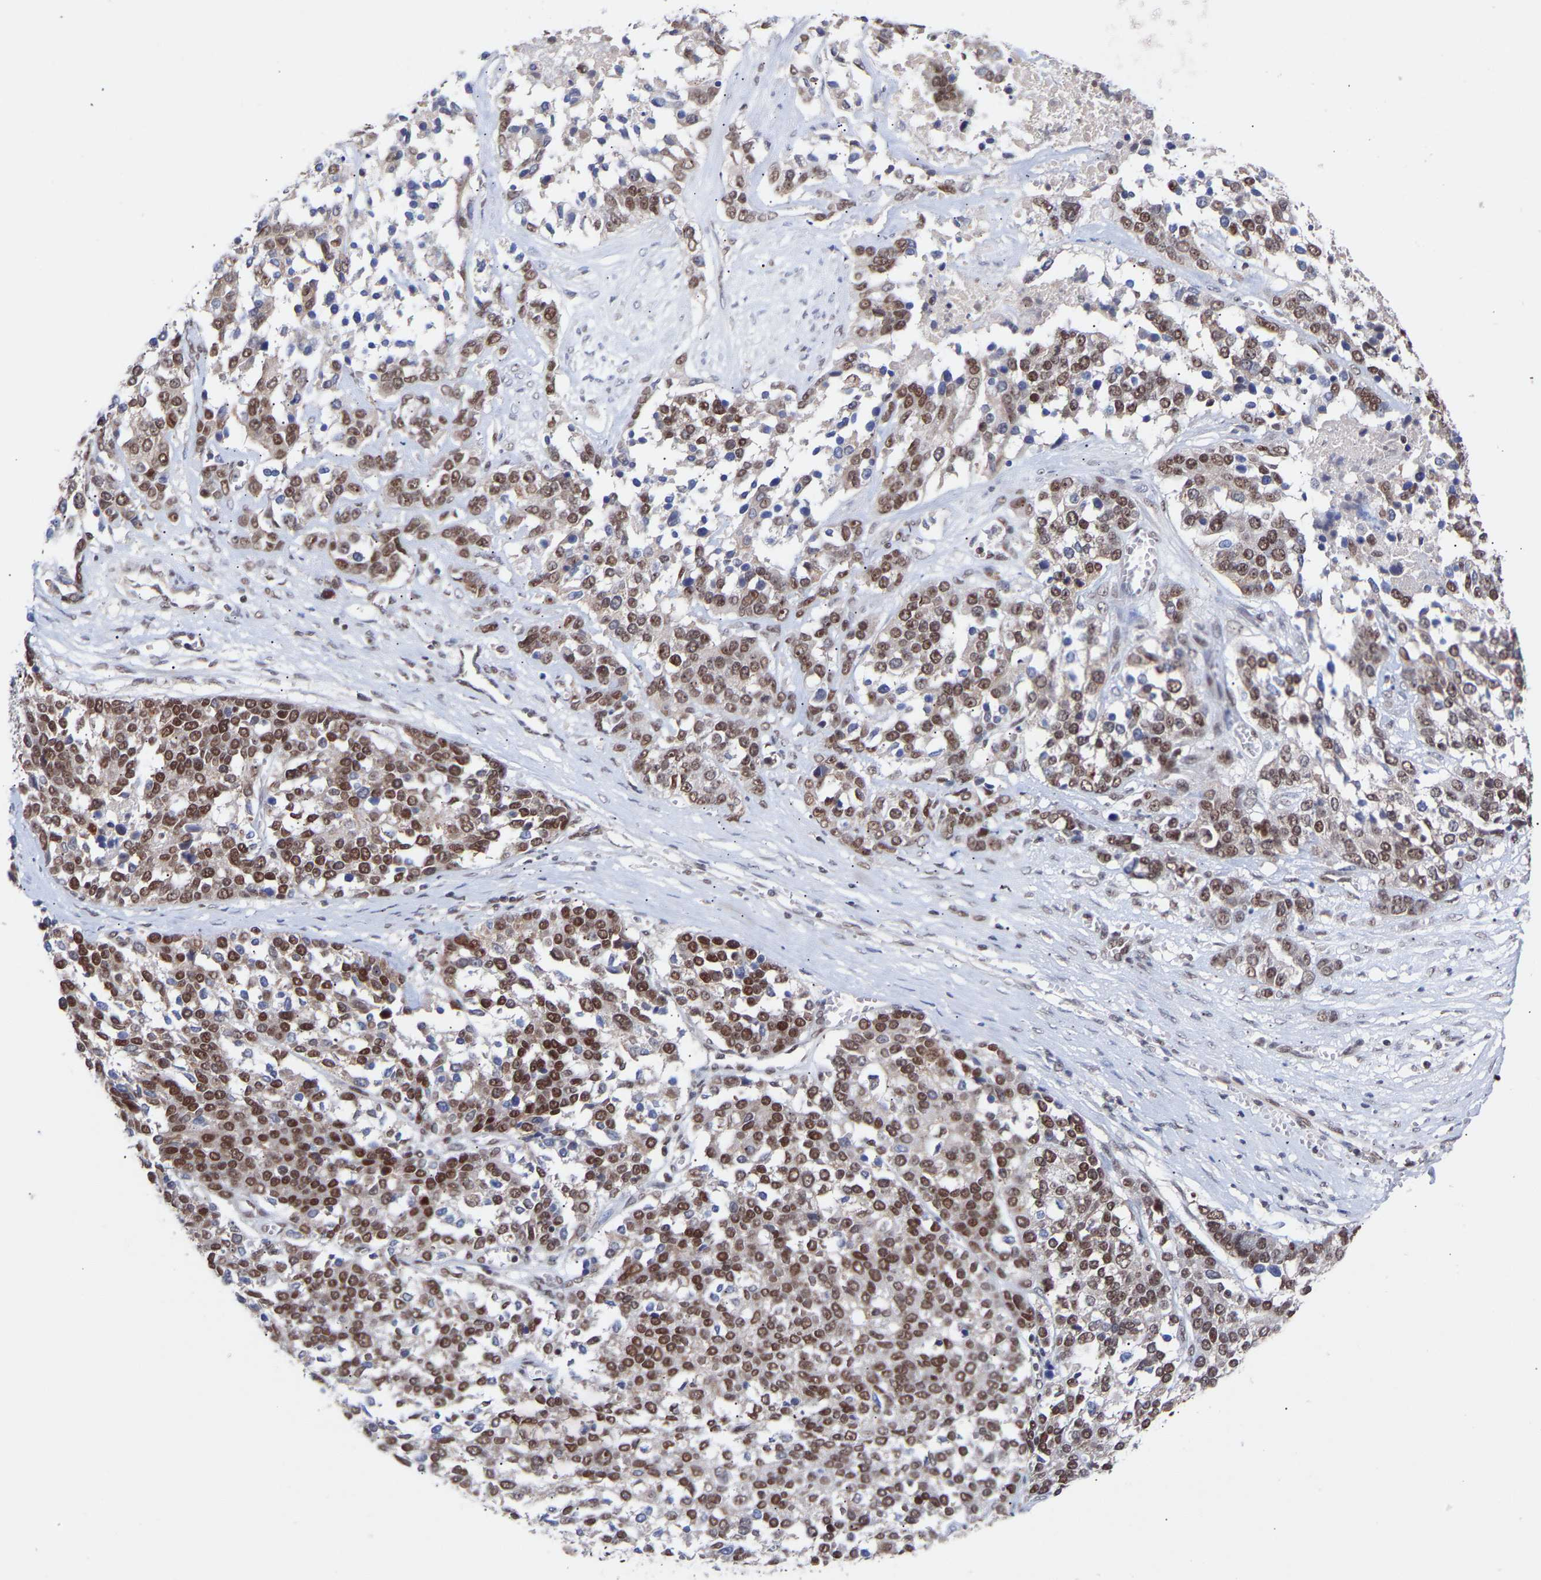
{"staining": {"intensity": "moderate", "quantity": ">75%", "location": "nuclear"}, "tissue": "ovarian cancer", "cell_type": "Tumor cells", "image_type": "cancer", "snomed": [{"axis": "morphology", "description": "Cystadenocarcinoma, serous, NOS"}, {"axis": "topography", "description": "Ovary"}], "caption": "Moderate nuclear protein expression is identified in approximately >75% of tumor cells in ovarian cancer (serous cystadenocarcinoma).", "gene": "RBM15", "patient": {"sex": "female", "age": 44}}